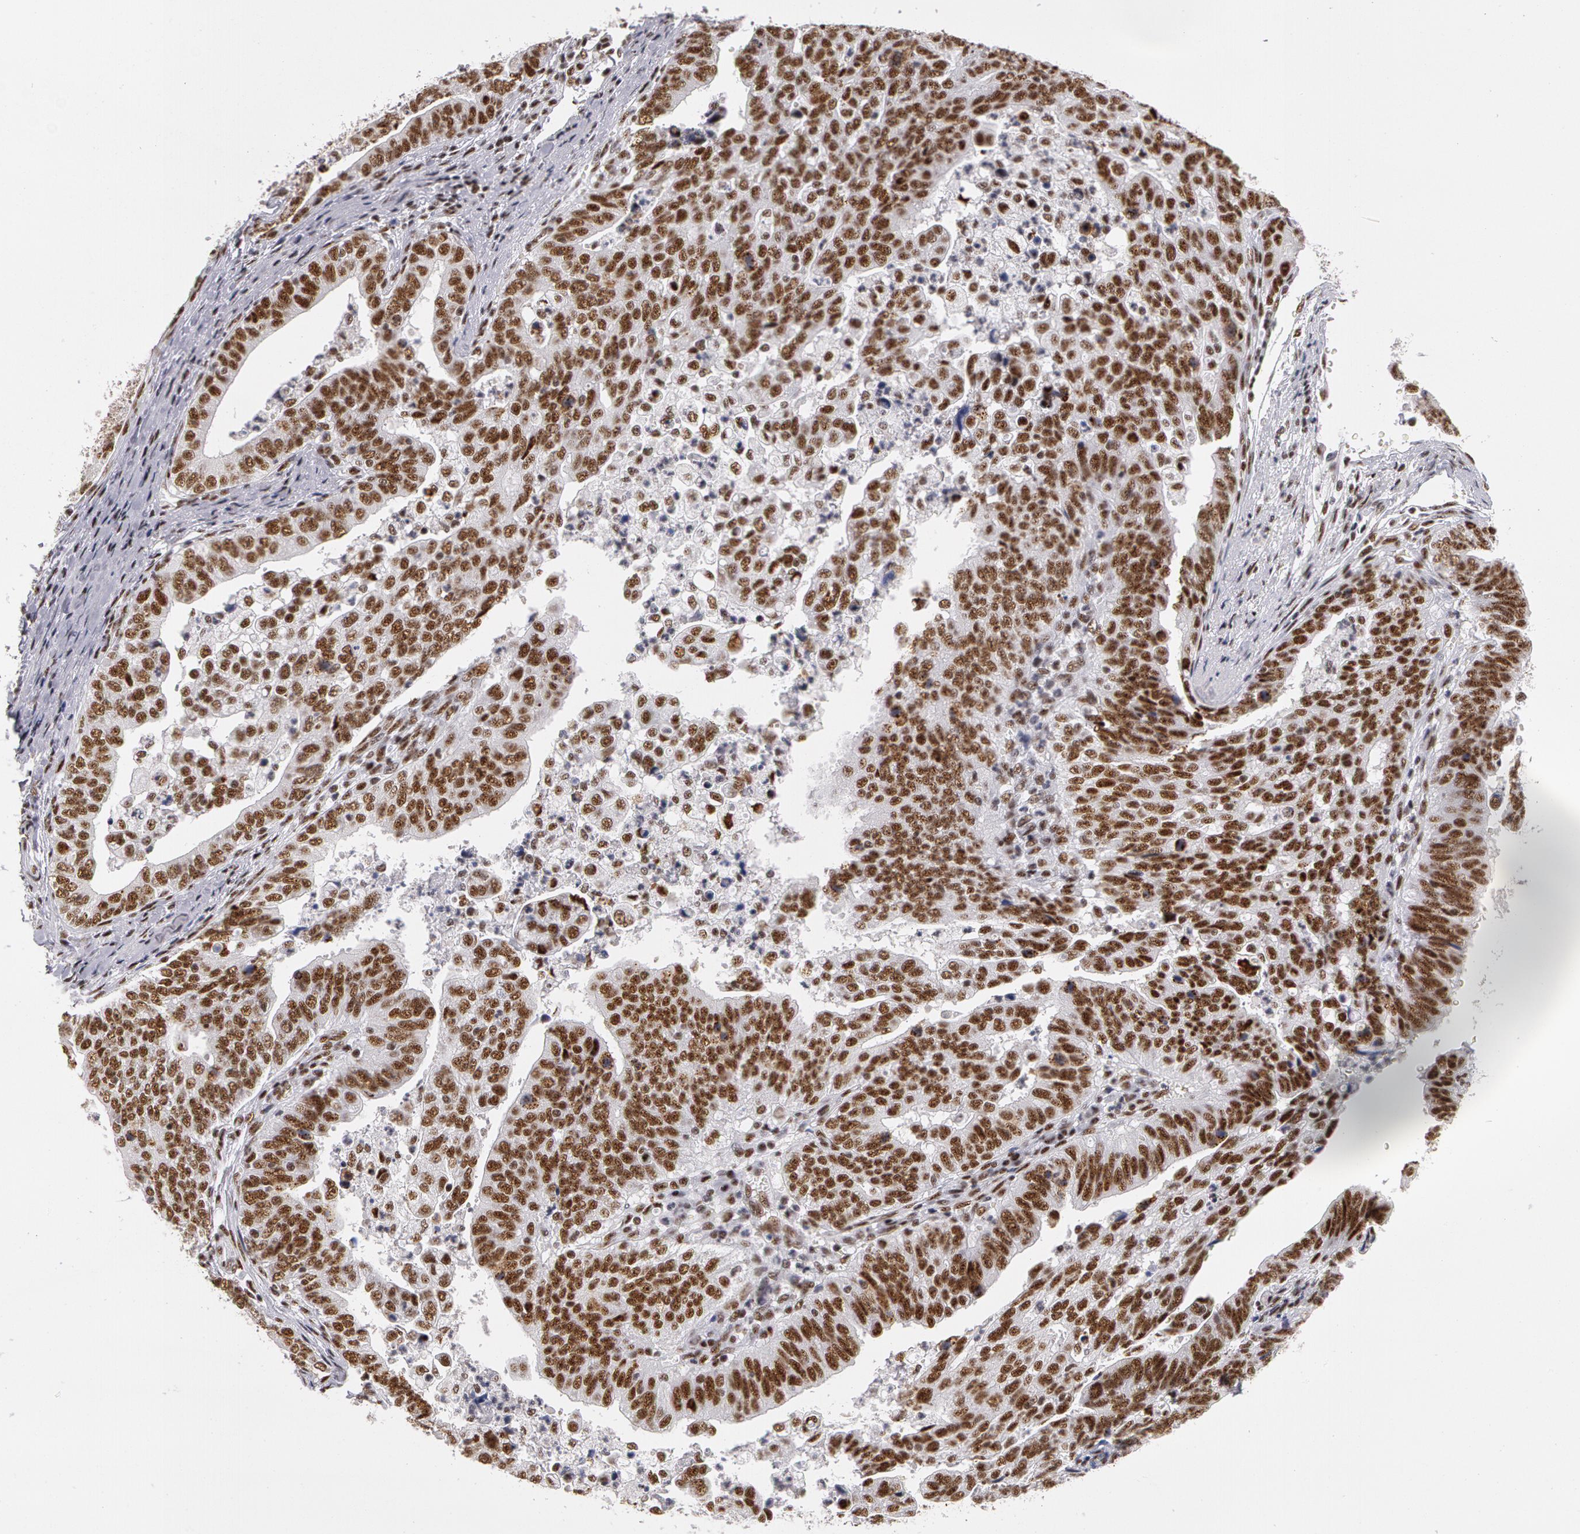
{"staining": {"intensity": "strong", "quantity": ">75%", "location": "nuclear"}, "tissue": "stomach cancer", "cell_type": "Tumor cells", "image_type": "cancer", "snomed": [{"axis": "morphology", "description": "Adenocarcinoma, NOS"}, {"axis": "topography", "description": "Stomach, upper"}], "caption": "Tumor cells reveal high levels of strong nuclear staining in approximately >75% of cells in human stomach adenocarcinoma.", "gene": "PNN", "patient": {"sex": "female", "age": 50}}